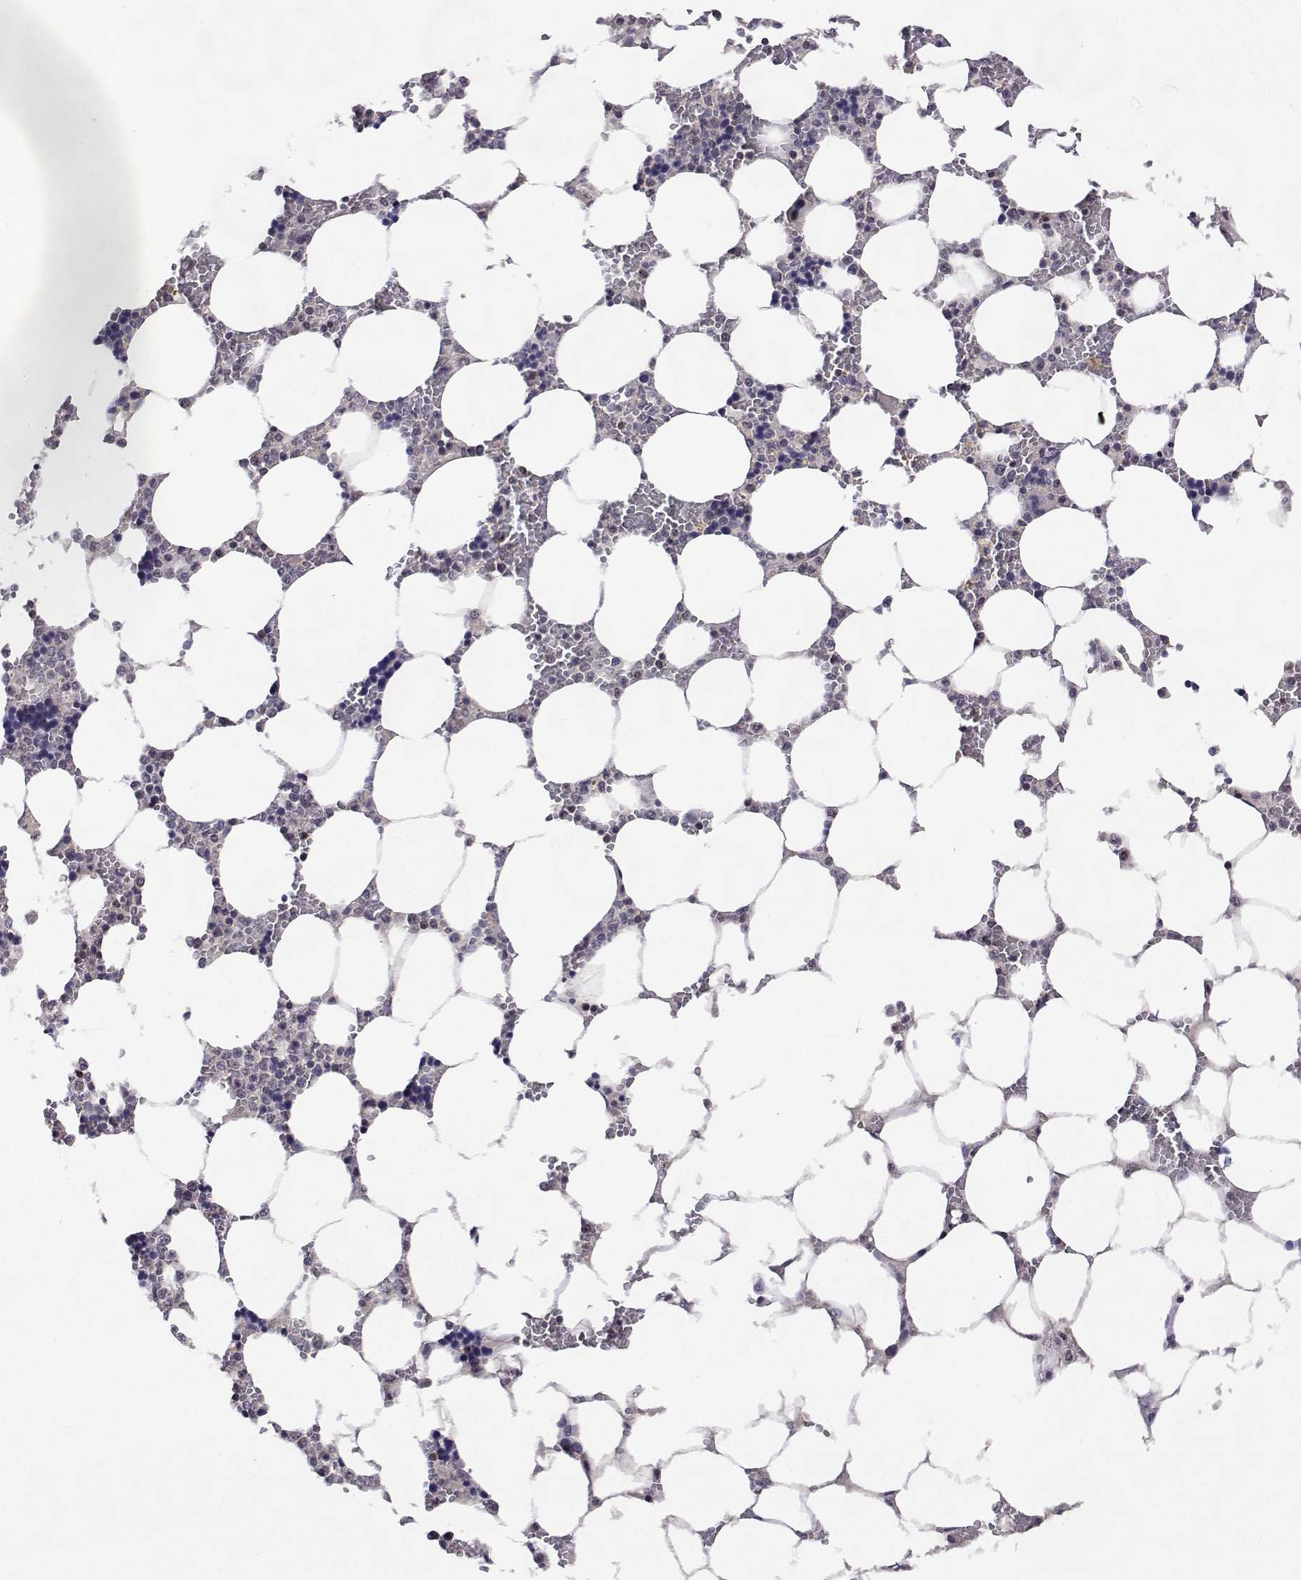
{"staining": {"intensity": "negative", "quantity": "none", "location": "none"}, "tissue": "bone marrow", "cell_type": "Hematopoietic cells", "image_type": "normal", "snomed": [{"axis": "morphology", "description": "Normal tissue, NOS"}, {"axis": "topography", "description": "Bone marrow"}], "caption": "Photomicrograph shows no significant protein expression in hematopoietic cells of benign bone marrow. (Stains: DAB immunohistochemistry (IHC) with hematoxylin counter stain, Microscopy: brightfield microscopy at high magnification).", "gene": "NHP2", "patient": {"sex": "male", "age": 64}}